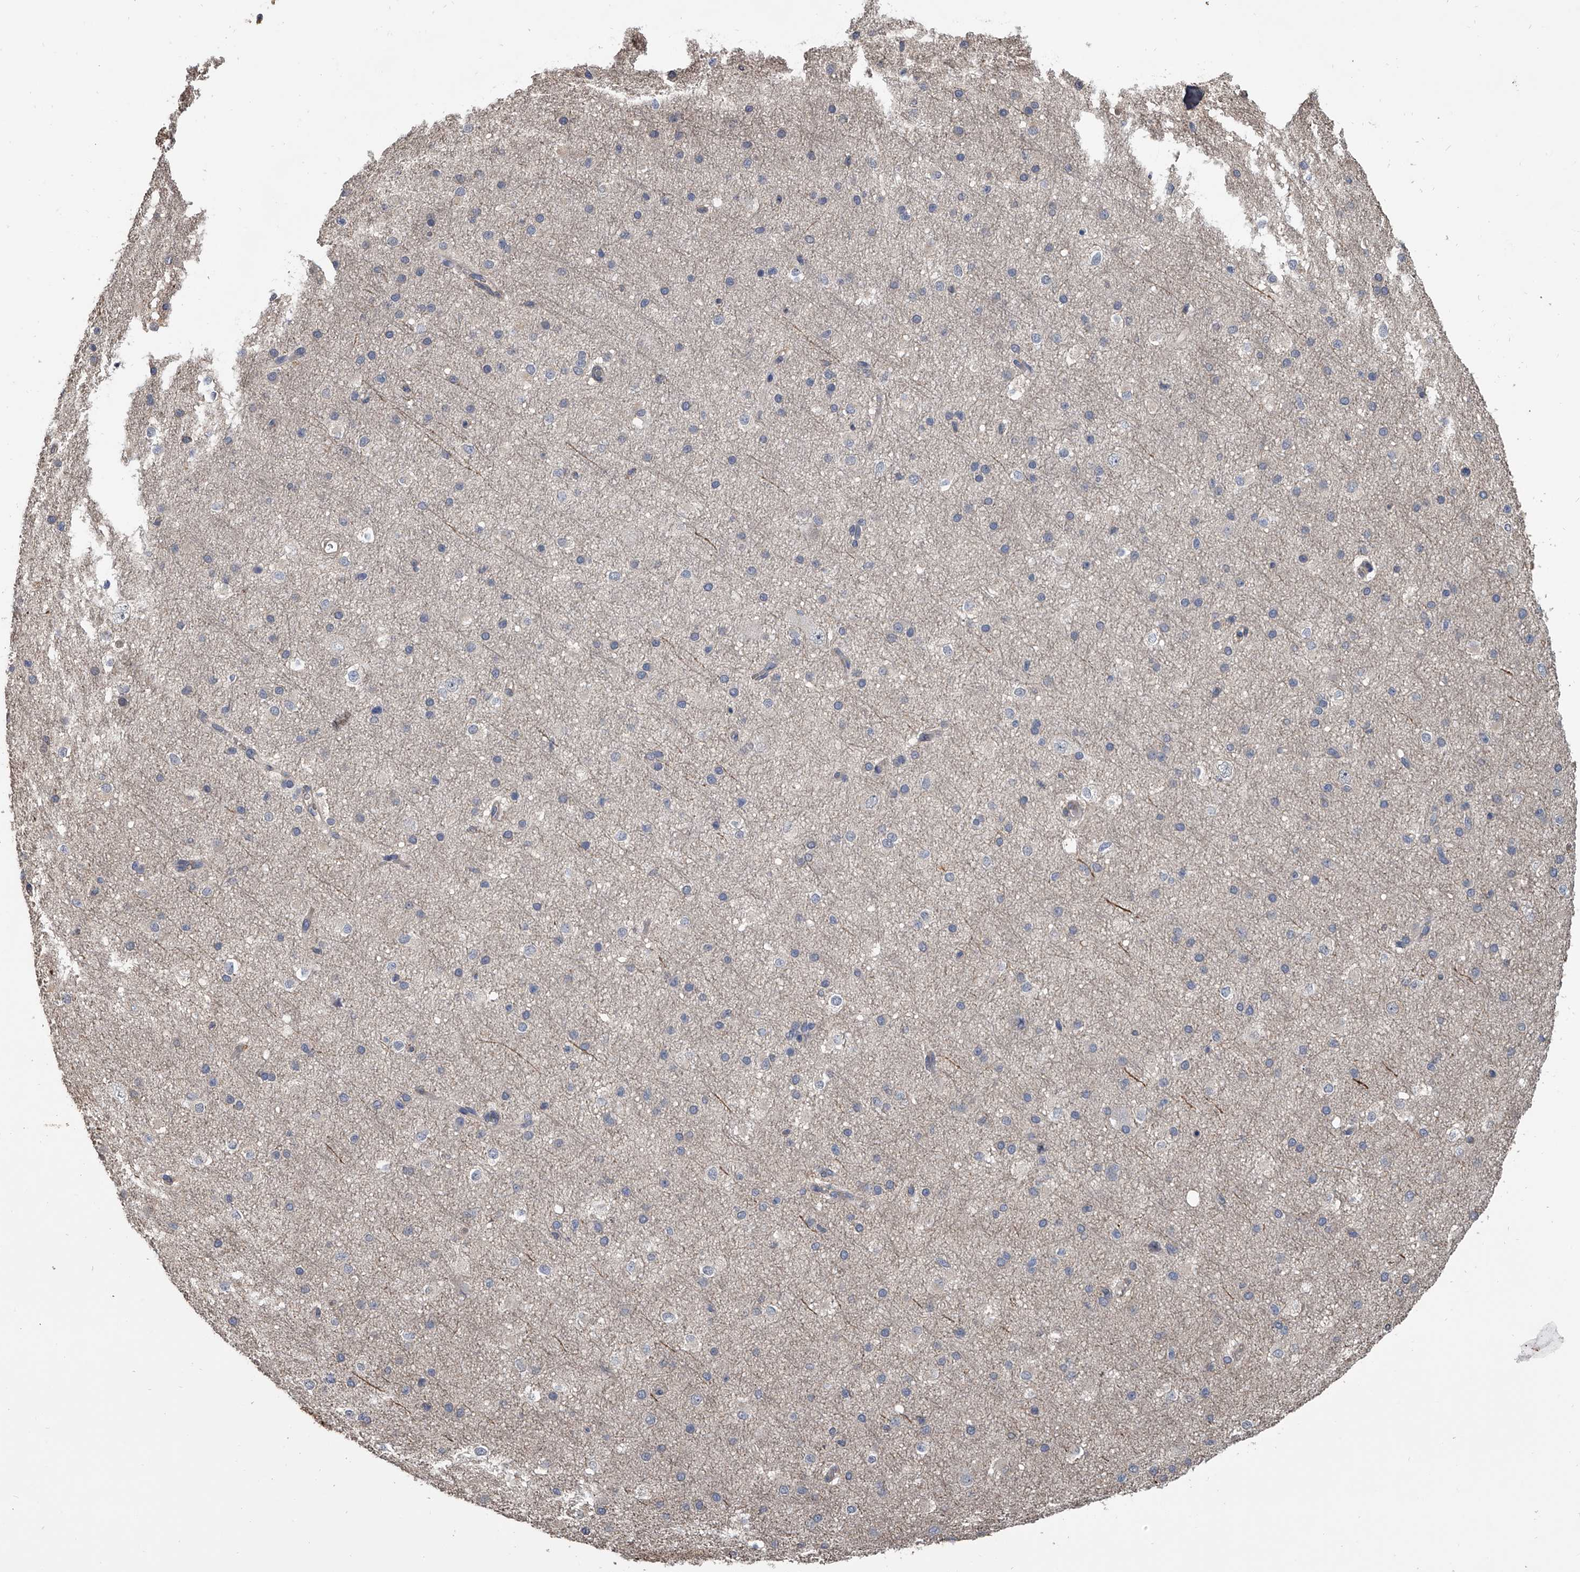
{"staining": {"intensity": "weak", "quantity": ">75%", "location": "cytoplasmic/membranous"}, "tissue": "cerebral cortex", "cell_type": "Endothelial cells", "image_type": "normal", "snomed": [{"axis": "morphology", "description": "Normal tissue, NOS"}, {"axis": "morphology", "description": "Developmental malformation"}, {"axis": "topography", "description": "Cerebral cortex"}], "caption": "High-magnification brightfield microscopy of normal cerebral cortex stained with DAB (3,3'-diaminobenzidine) (brown) and counterstained with hematoxylin (blue). endothelial cells exhibit weak cytoplasmic/membranous expression is seen in about>75% of cells.", "gene": "DOCK9", "patient": {"sex": "female", "age": 30}}